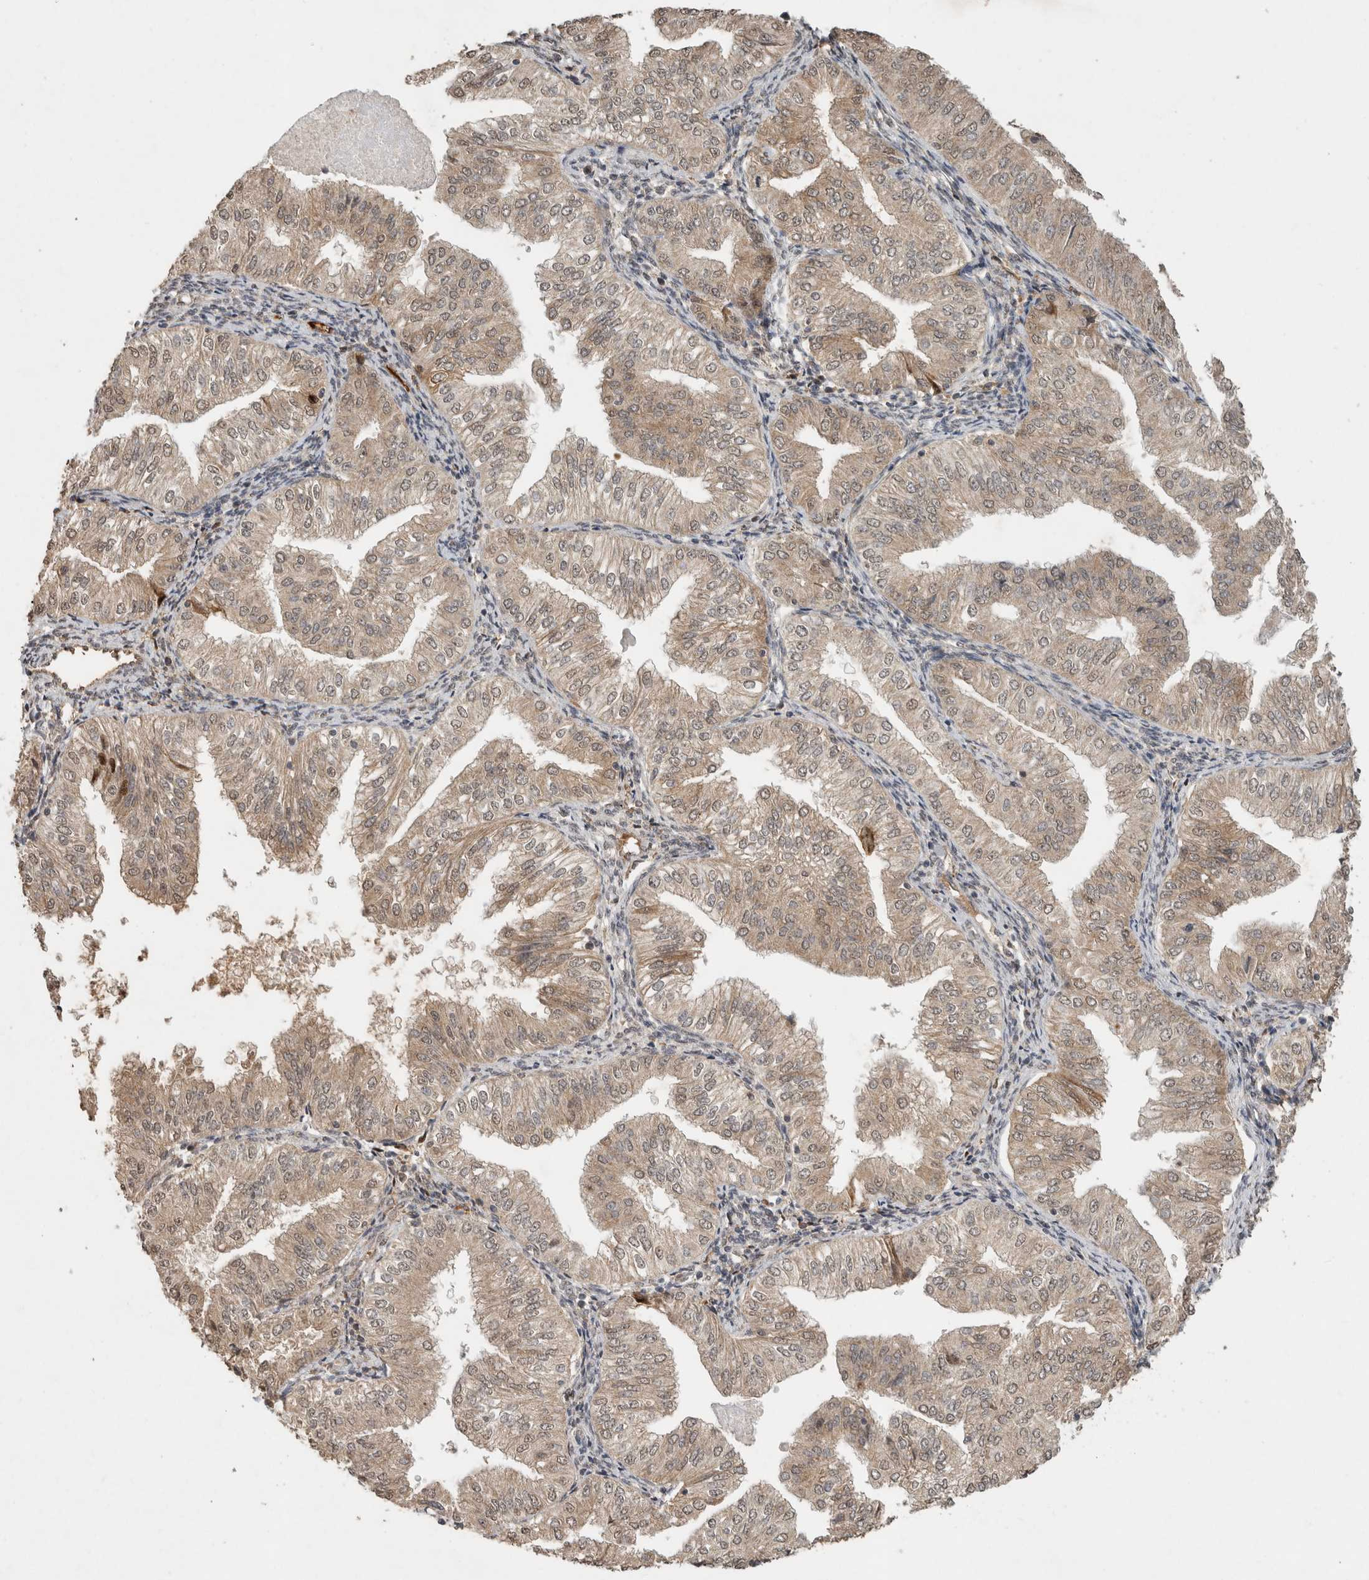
{"staining": {"intensity": "moderate", "quantity": ">75%", "location": "cytoplasmic/membranous"}, "tissue": "endometrial cancer", "cell_type": "Tumor cells", "image_type": "cancer", "snomed": [{"axis": "morphology", "description": "Normal tissue, NOS"}, {"axis": "morphology", "description": "Adenocarcinoma, NOS"}, {"axis": "topography", "description": "Endometrium"}], "caption": "A histopathology image of human adenocarcinoma (endometrial) stained for a protein displays moderate cytoplasmic/membranous brown staining in tumor cells. (Stains: DAB (3,3'-diaminobenzidine) in brown, nuclei in blue, Microscopy: brightfield microscopy at high magnification).", "gene": "FAM3A", "patient": {"sex": "female", "age": 53}}